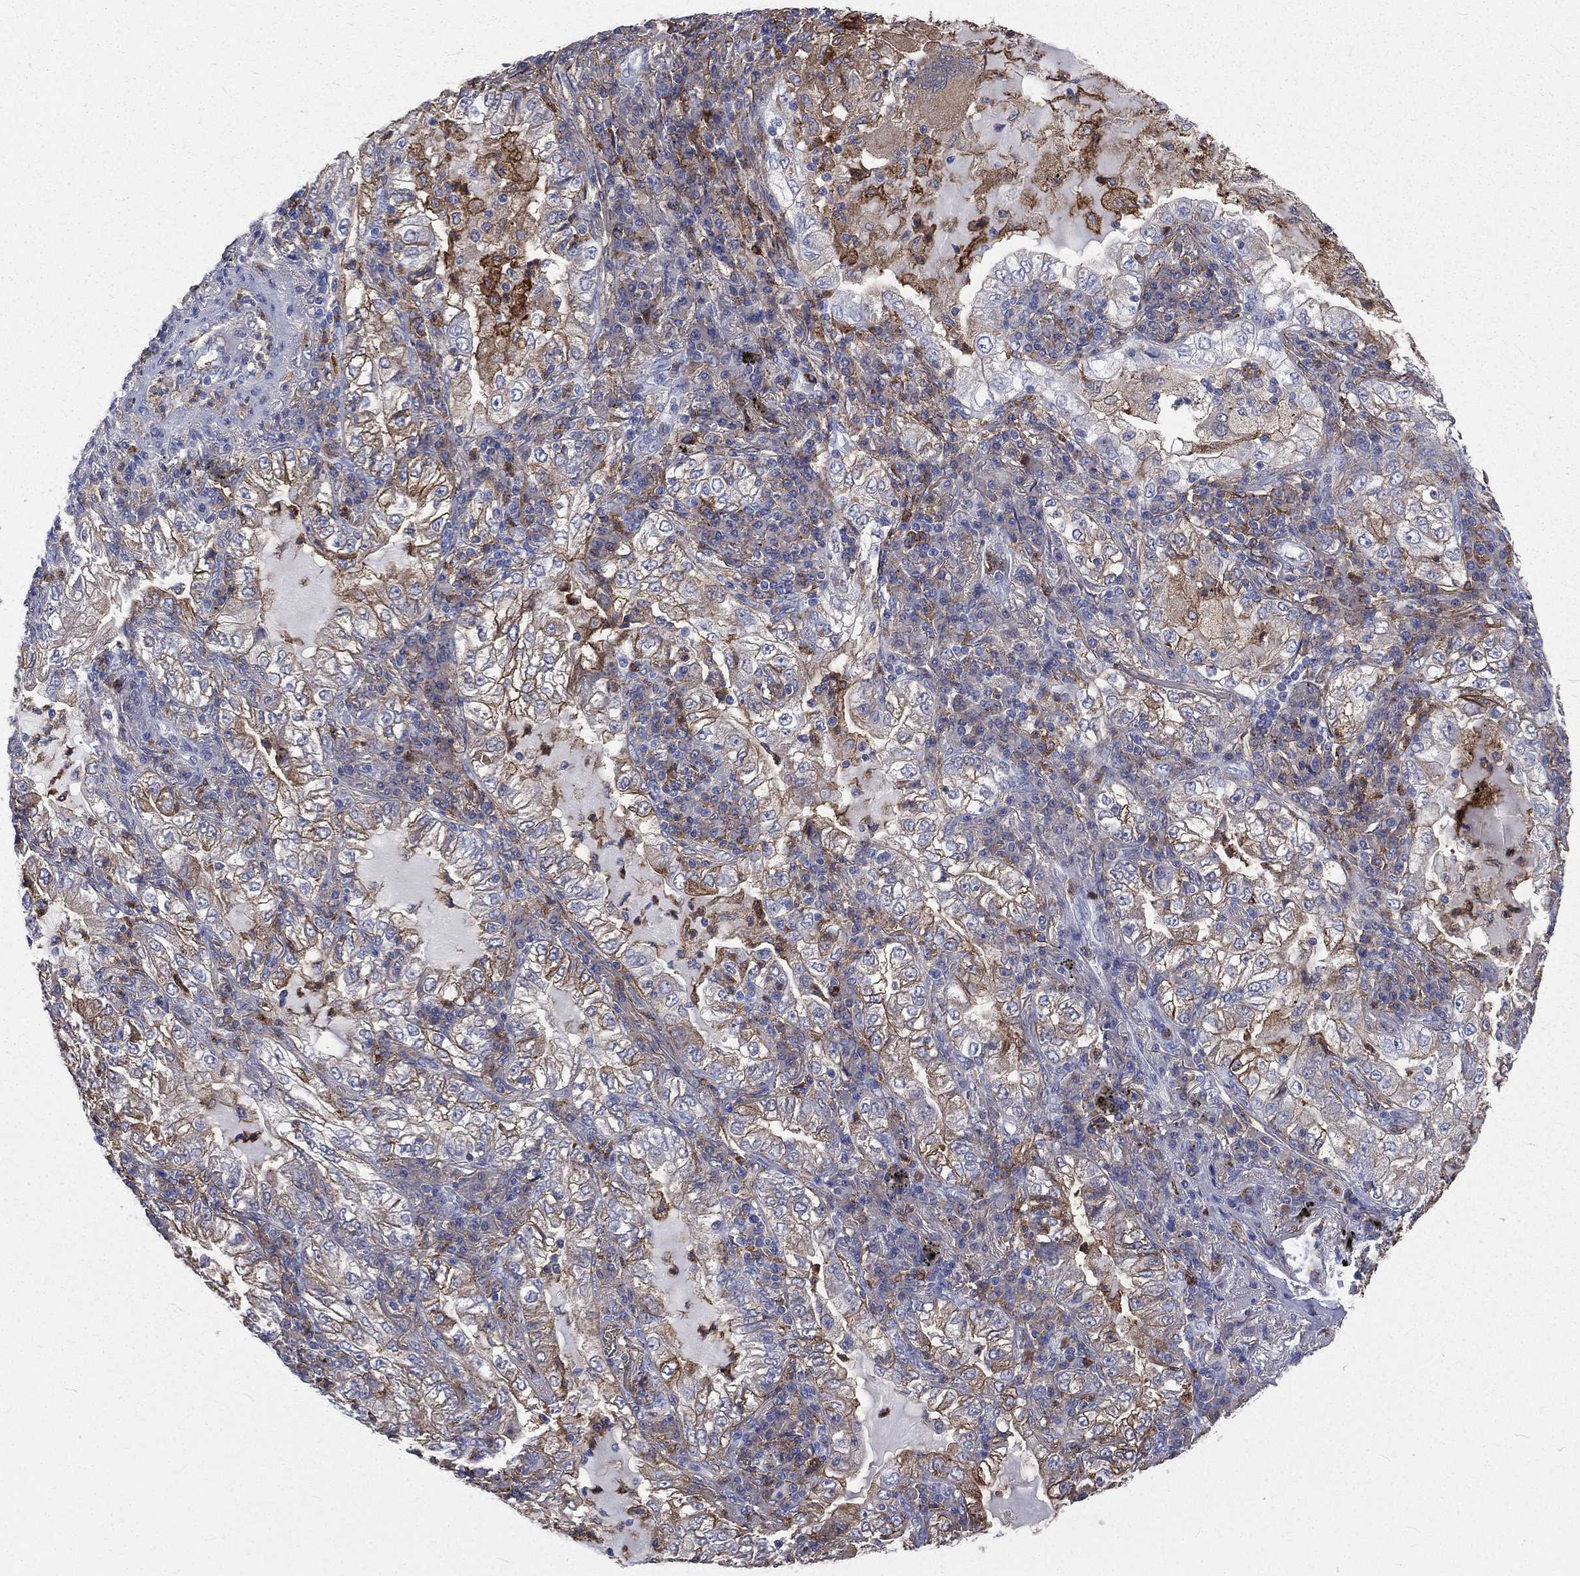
{"staining": {"intensity": "moderate", "quantity": "<25%", "location": "cytoplasmic/membranous"}, "tissue": "lung cancer", "cell_type": "Tumor cells", "image_type": "cancer", "snomed": [{"axis": "morphology", "description": "Adenocarcinoma, NOS"}, {"axis": "topography", "description": "Lung"}], "caption": "Human lung adenocarcinoma stained with a brown dye demonstrates moderate cytoplasmic/membranous positive staining in approximately <25% of tumor cells.", "gene": "BASP1", "patient": {"sex": "female", "age": 73}}